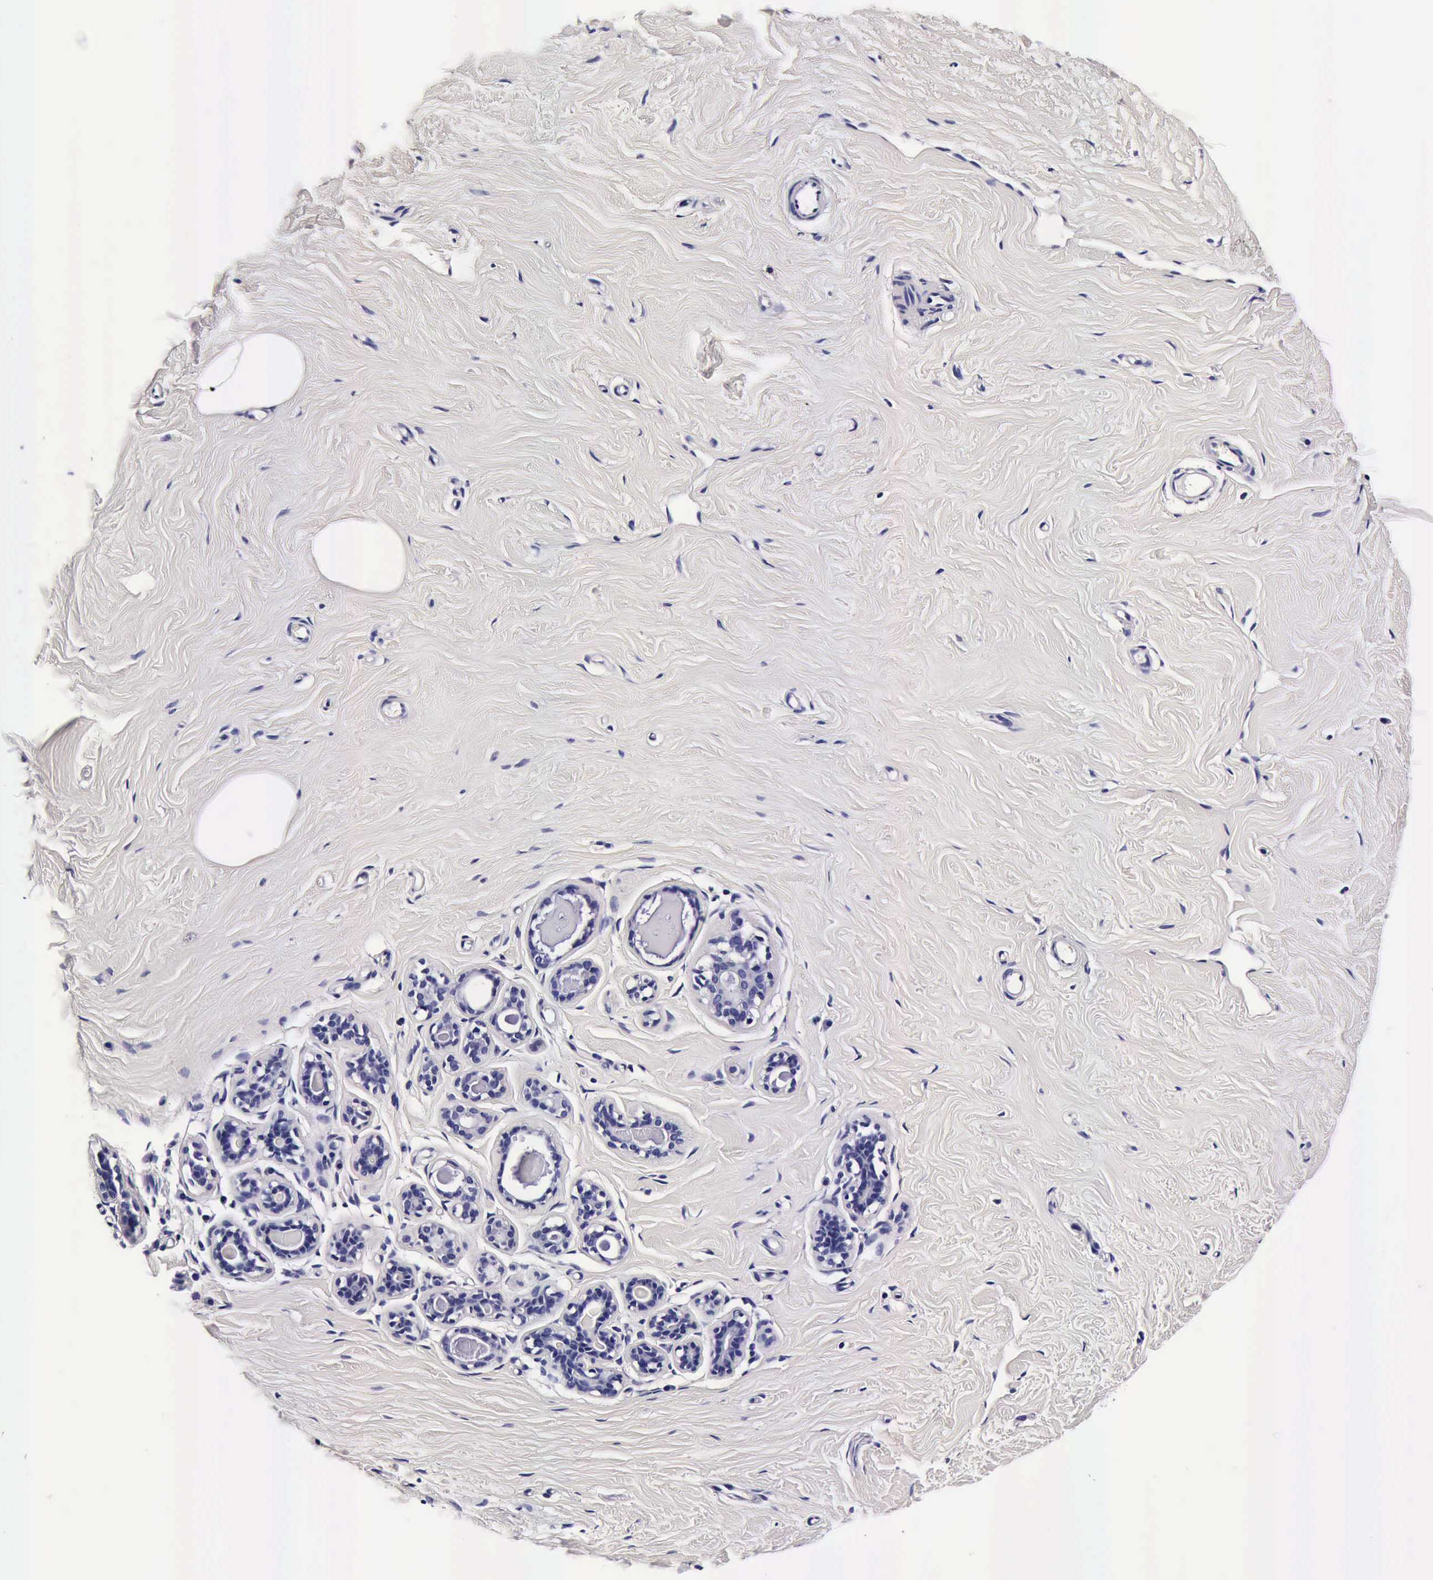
{"staining": {"intensity": "negative", "quantity": "none", "location": "none"}, "tissue": "breast", "cell_type": "Adipocytes", "image_type": "normal", "snomed": [{"axis": "morphology", "description": "Normal tissue, NOS"}, {"axis": "topography", "description": "Breast"}], "caption": "This histopathology image is of benign breast stained with immunohistochemistry (IHC) to label a protein in brown with the nuclei are counter-stained blue. There is no positivity in adipocytes.", "gene": "IAPP", "patient": {"sex": "female", "age": 45}}